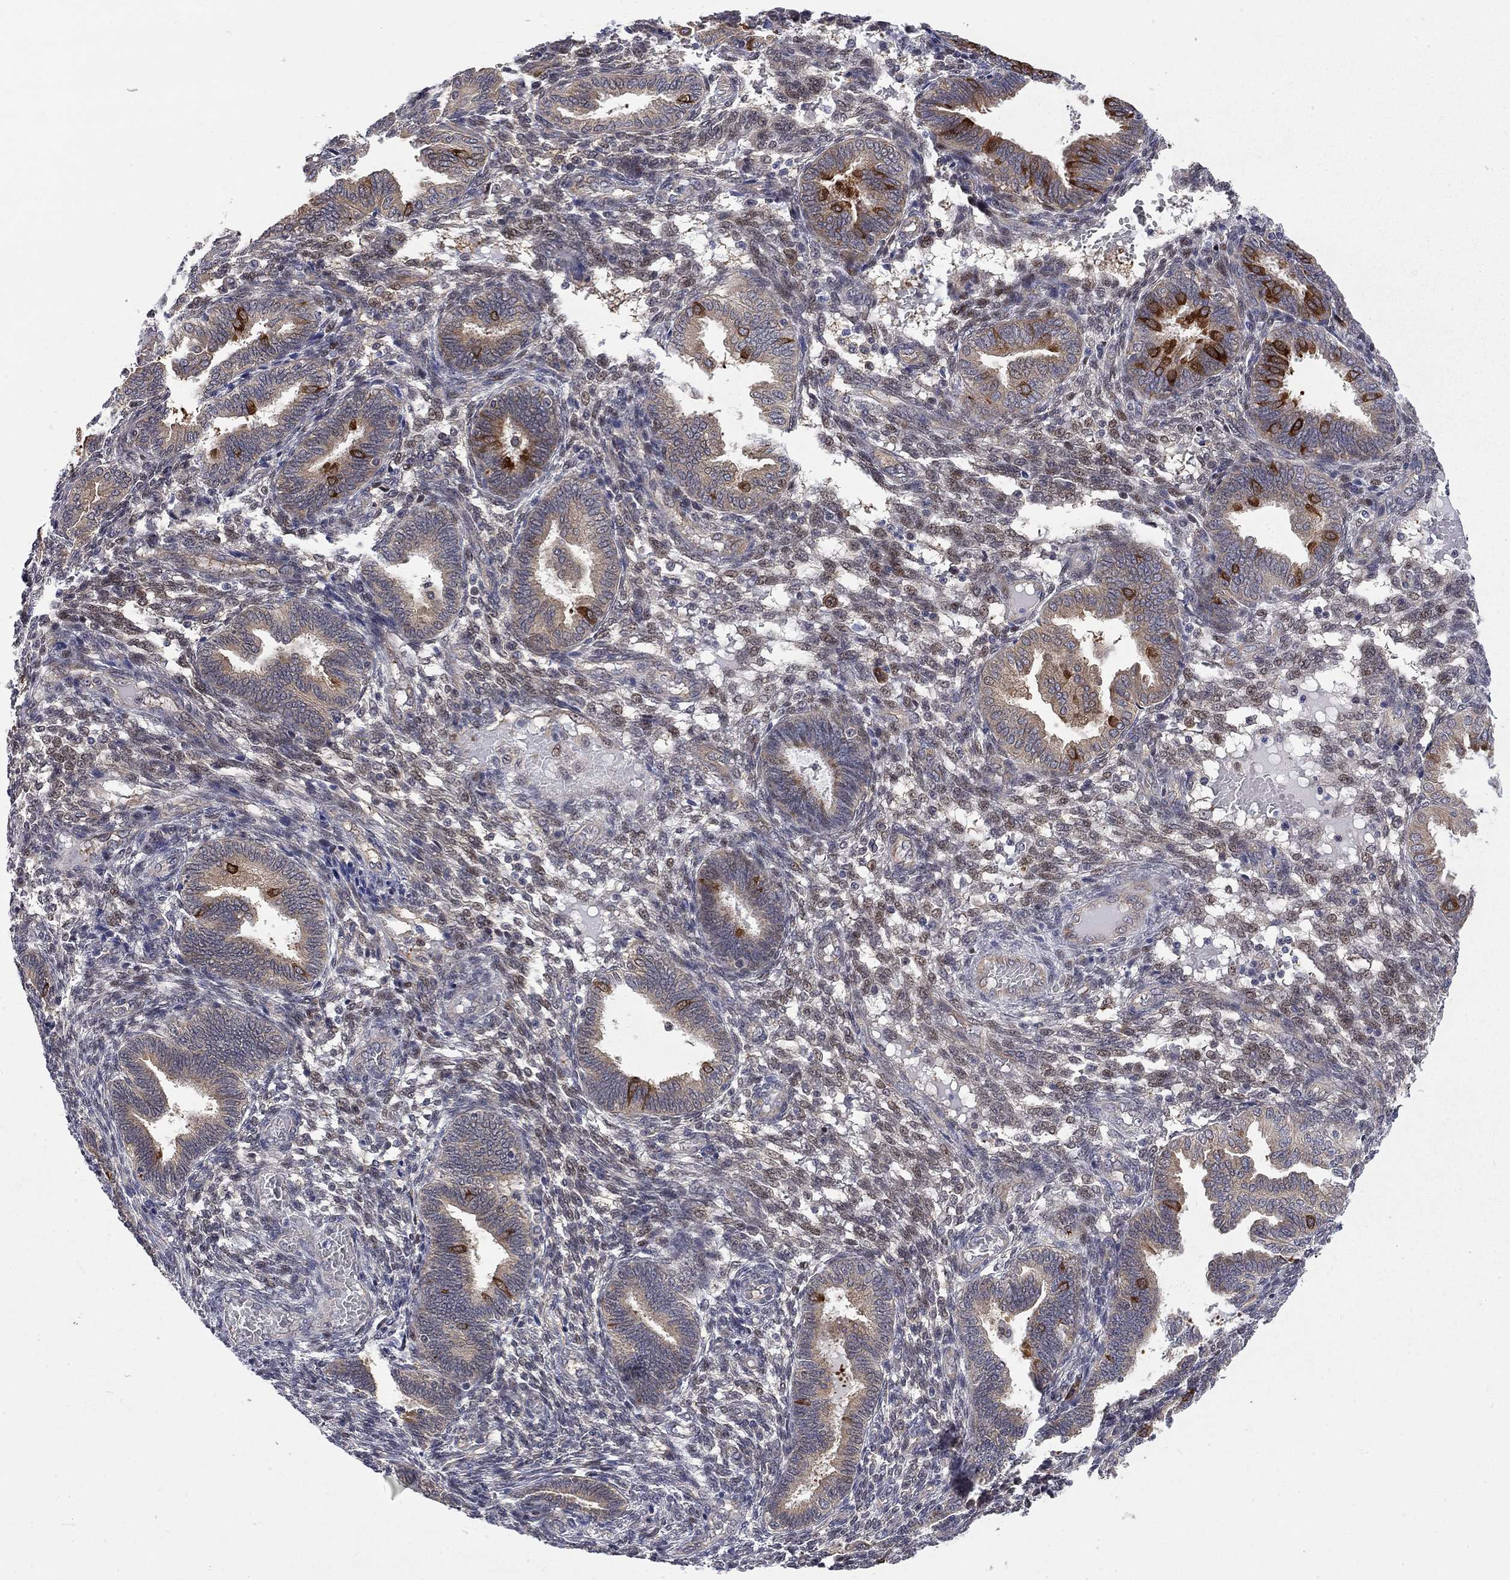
{"staining": {"intensity": "negative", "quantity": "none", "location": "none"}, "tissue": "endometrium", "cell_type": "Cells in endometrial stroma", "image_type": "normal", "snomed": [{"axis": "morphology", "description": "Normal tissue, NOS"}, {"axis": "topography", "description": "Endometrium"}], "caption": "Cells in endometrial stroma show no significant protein expression in normal endometrium. Brightfield microscopy of IHC stained with DAB (3,3'-diaminobenzidine) (brown) and hematoxylin (blue), captured at high magnification.", "gene": "ENSG00000255639", "patient": {"sex": "female", "age": 42}}